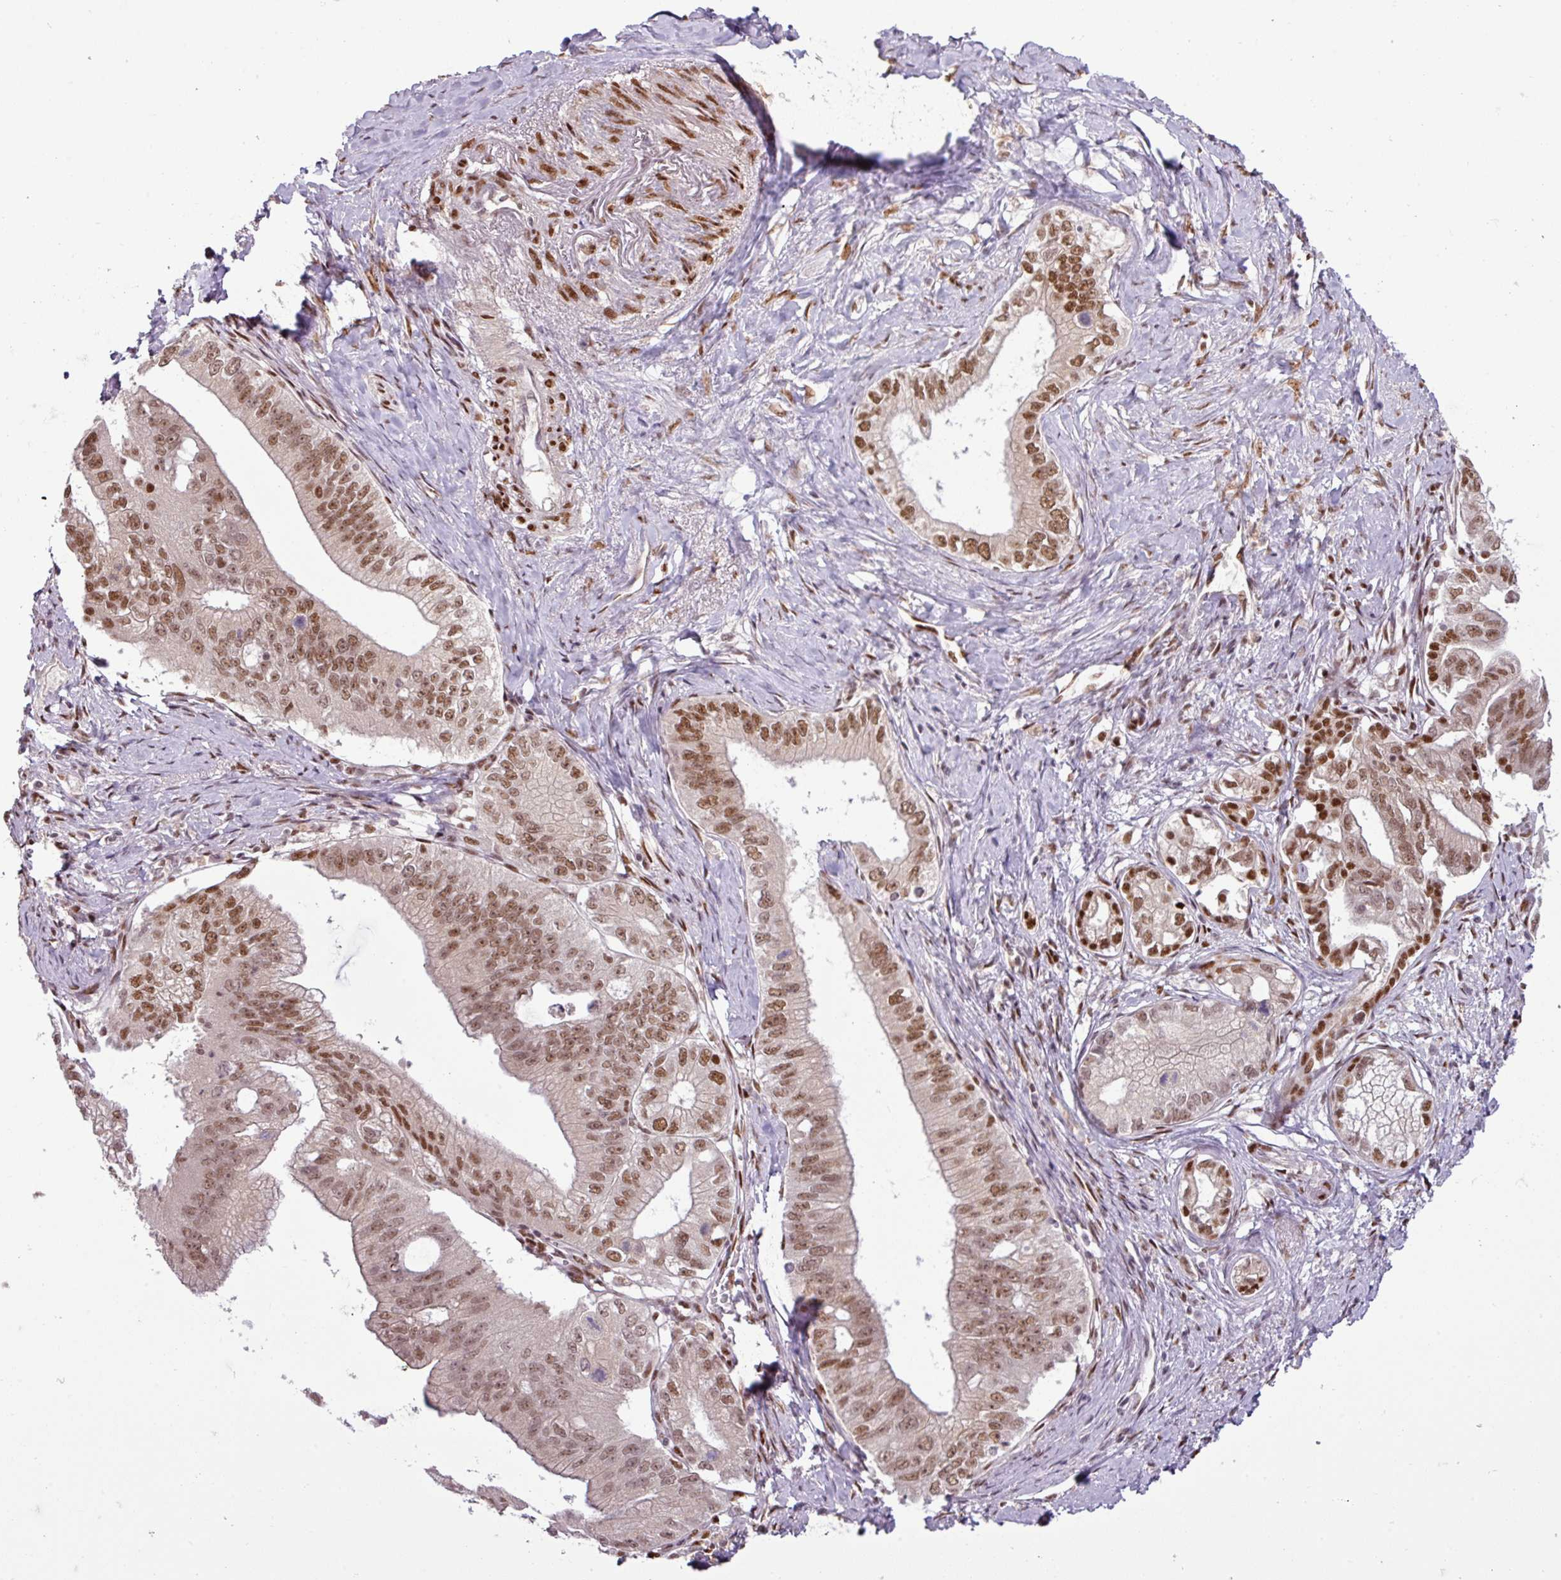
{"staining": {"intensity": "moderate", "quantity": ">75%", "location": "nuclear"}, "tissue": "pancreatic cancer", "cell_type": "Tumor cells", "image_type": "cancer", "snomed": [{"axis": "morphology", "description": "Adenocarcinoma, NOS"}, {"axis": "topography", "description": "Pancreas"}], "caption": "Immunohistochemistry histopathology image of human pancreatic cancer (adenocarcinoma) stained for a protein (brown), which displays medium levels of moderate nuclear expression in approximately >75% of tumor cells.", "gene": "IRF2BPL", "patient": {"sex": "male", "age": 70}}